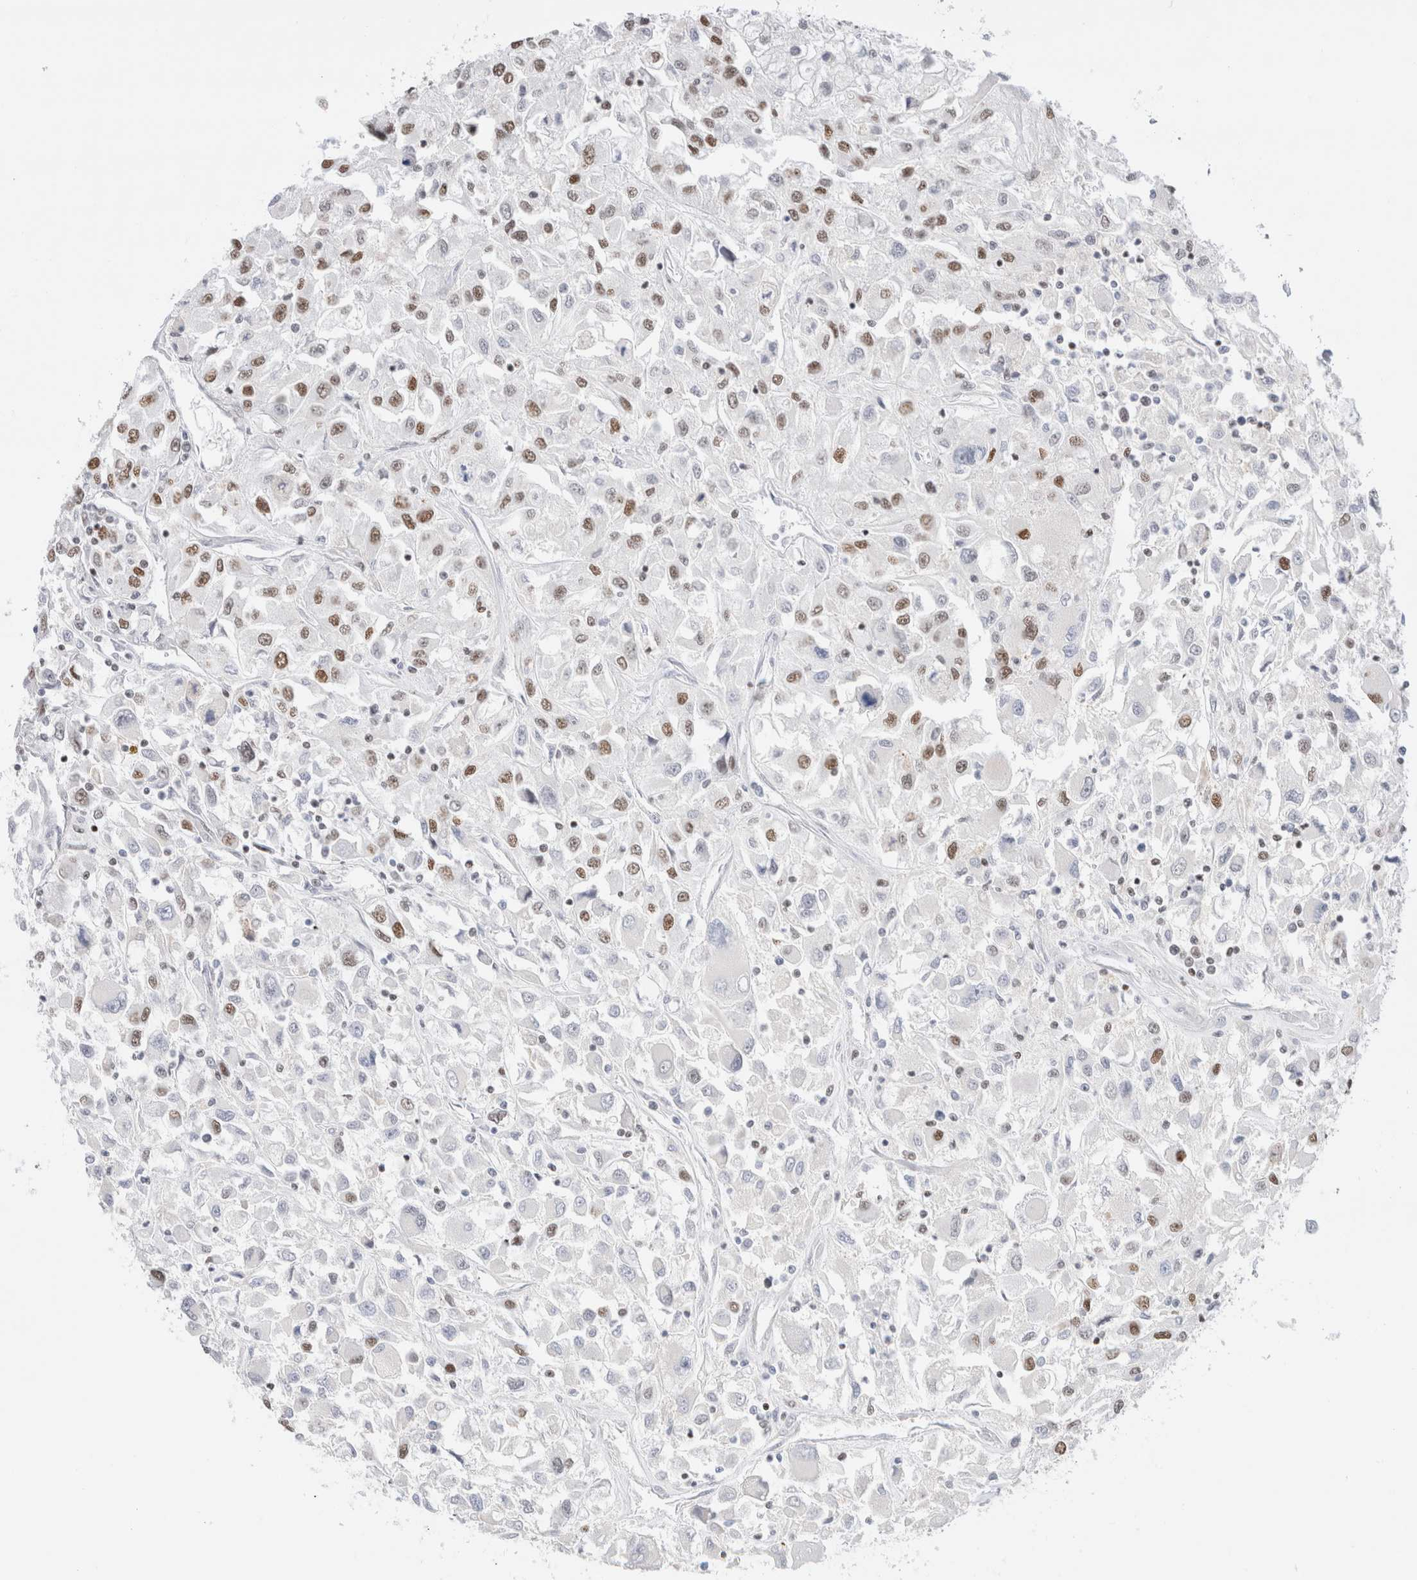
{"staining": {"intensity": "weak", "quantity": ">75%", "location": "nuclear"}, "tissue": "renal cancer", "cell_type": "Tumor cells", "image_type": "cancer", "snomed": [{"axis": "morphology", "description": "Adenocarcinoma, NOS"}, {"axis": "topography", "description": "Kidney"}], "caption": "This is a micrograph of IHC staining of adenocarcinoma (renal), which shows weak expression in the nuclear of tumor cells.", "gene": "ZNF282", "patient": {"sex": "female", "age": 52}}